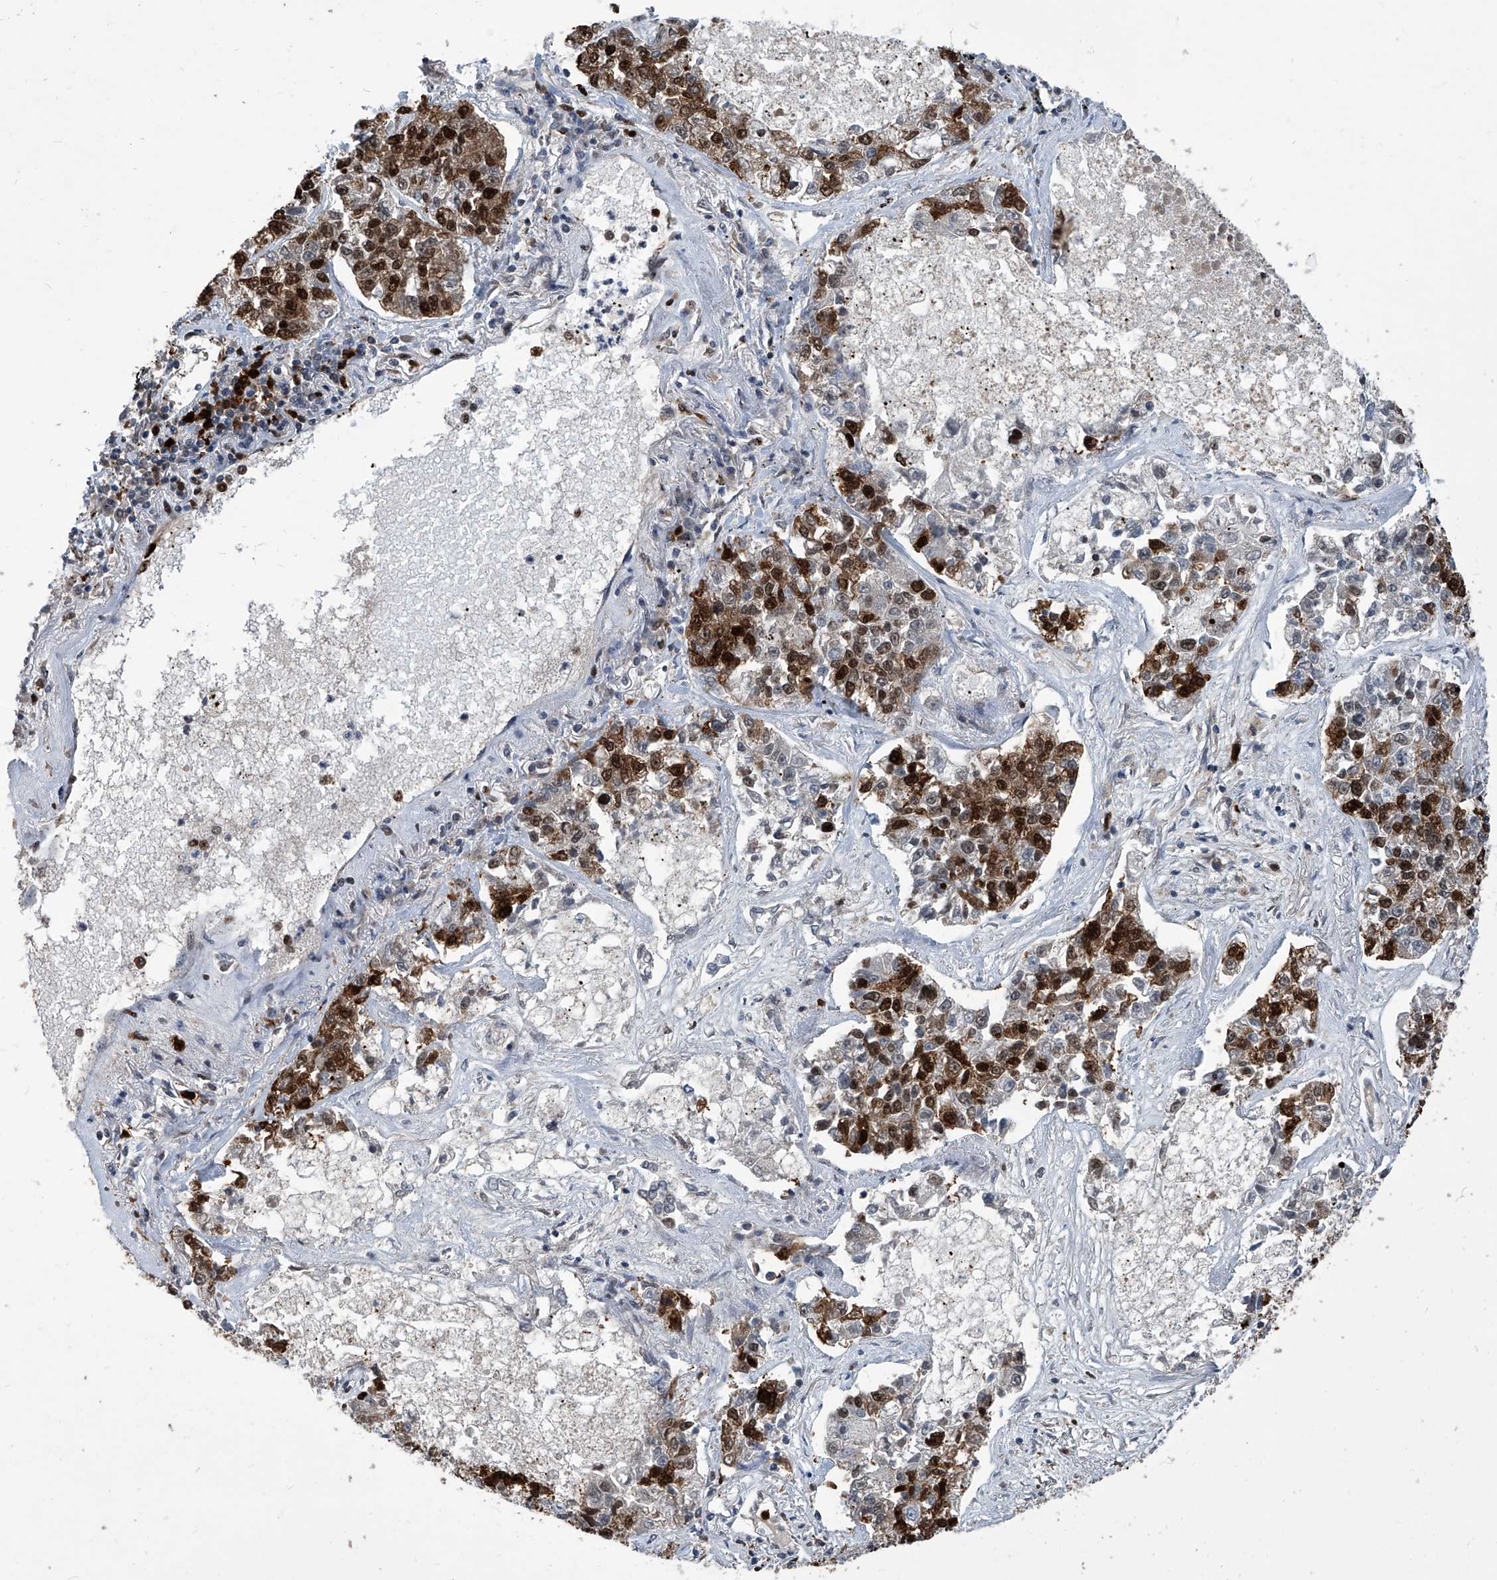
{"staining": {"intensity": "strong", "quantity": ">75%", "location": "nuclear"}, "tissue": "lung cancer", "cell_type": "Tumor cells", "image_type": "cancer", "snomed": [{"axis": "morphology", "description": "Adenocarcinoma, NOS"}, {"axis": "topography", "description": "Lung"}], "caption": "Immunohistochemistry (IHC) of lung cancer (adenocarcinoma) reveals high levels of strong nuclear staining in about >75% of tumor cells.", "gene": "PCNA", "patient": {"sex": "male", "age": 49}}